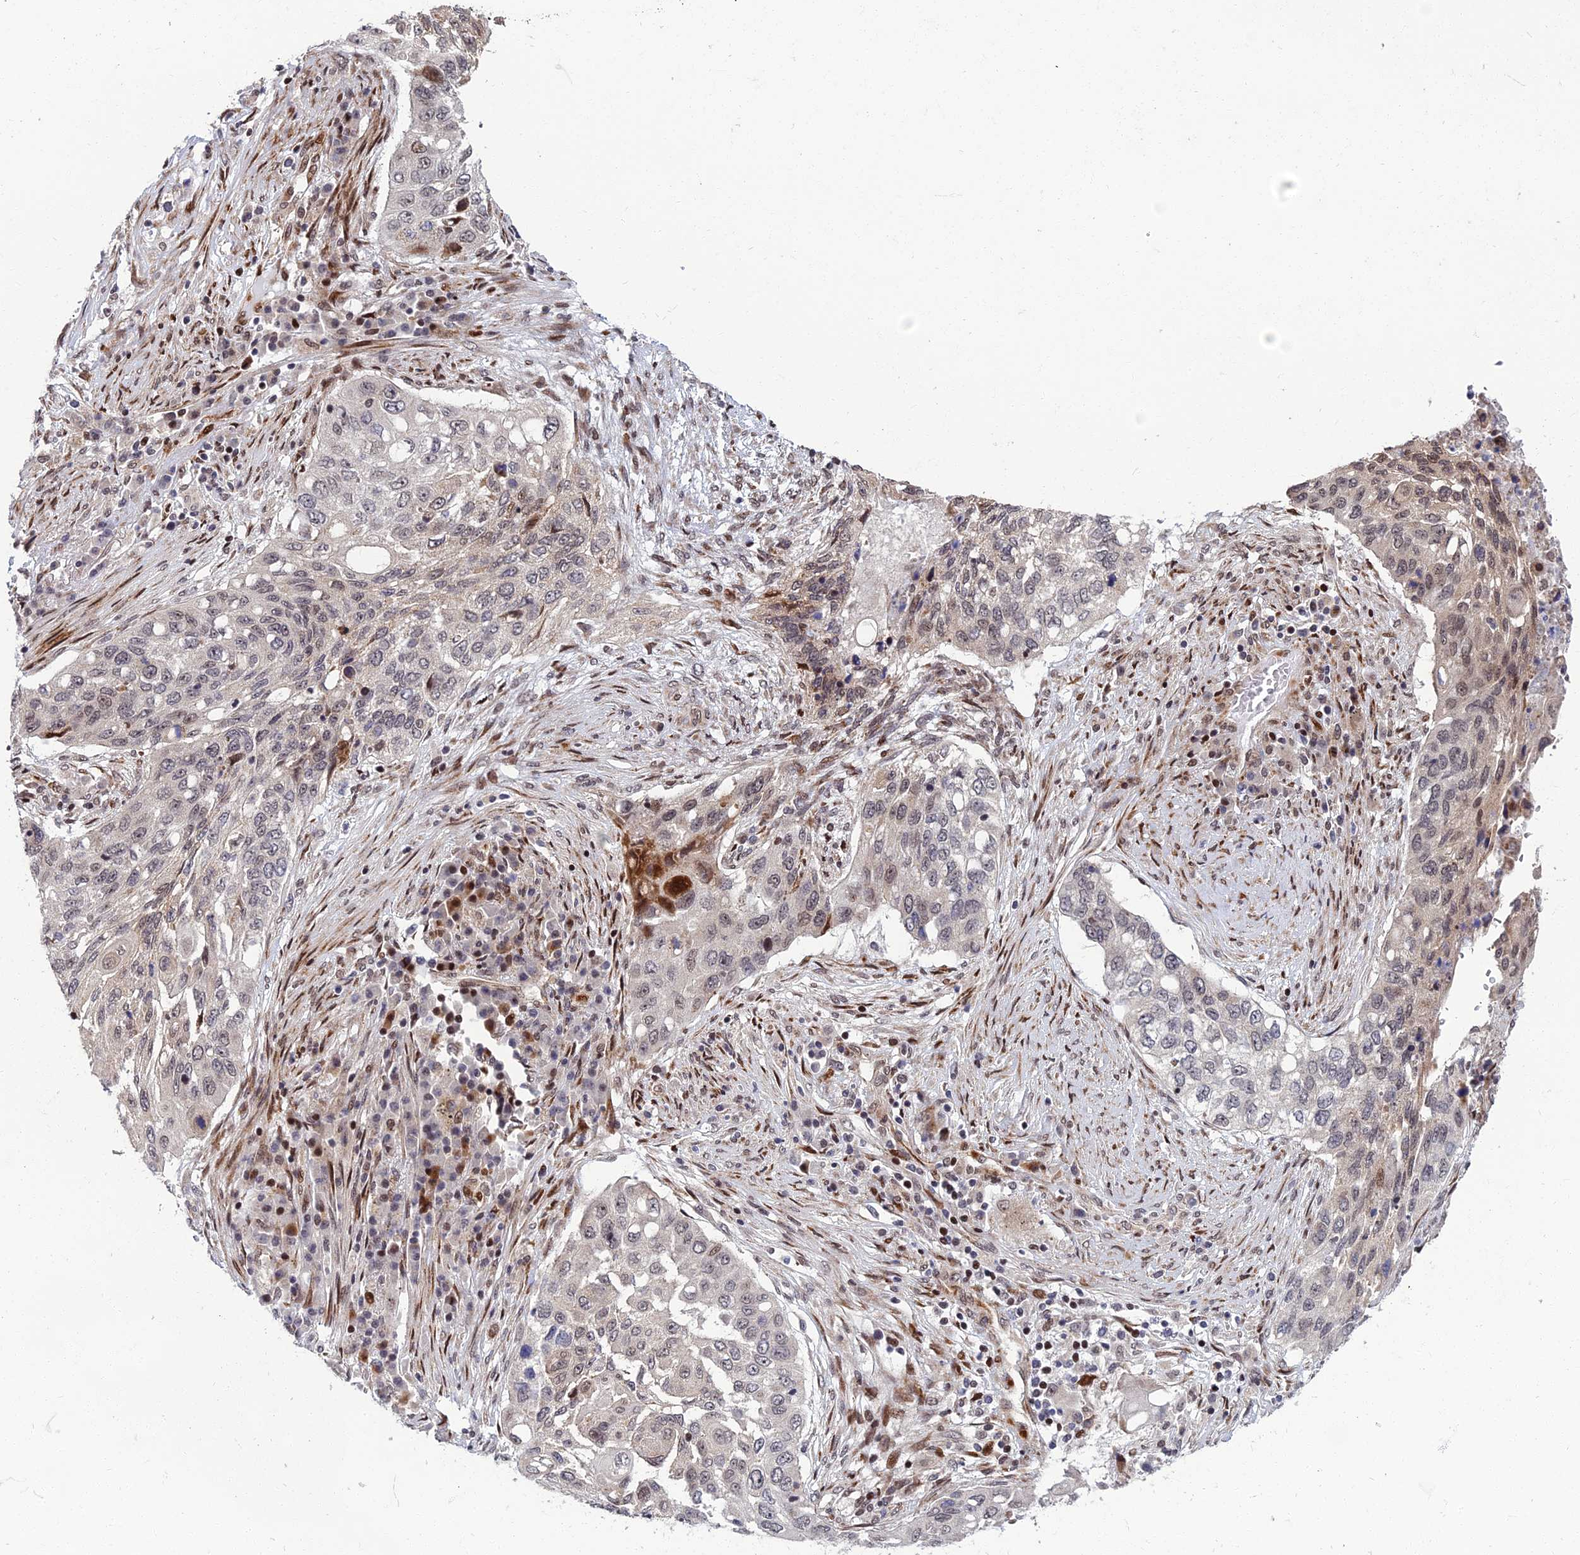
{"staining": {"intensity": "weak", "quantity": "<25%", "location": "cytoplasmic/membranous,nuclear"}, "tissue": "lung cancer", "cell_type": "Tumor cells", "image_type": "cancer", "snomed": [{"axis": "morphology", "description": "Squamous cell carcinoma, NOS"}, {"axis": "topography", "description": "Lung"}], "caption": "Tumor cells show no significant protein expression in lung cancer.", "gene": "ZNF668", "patient": {"sex": "female", "age": 63}}